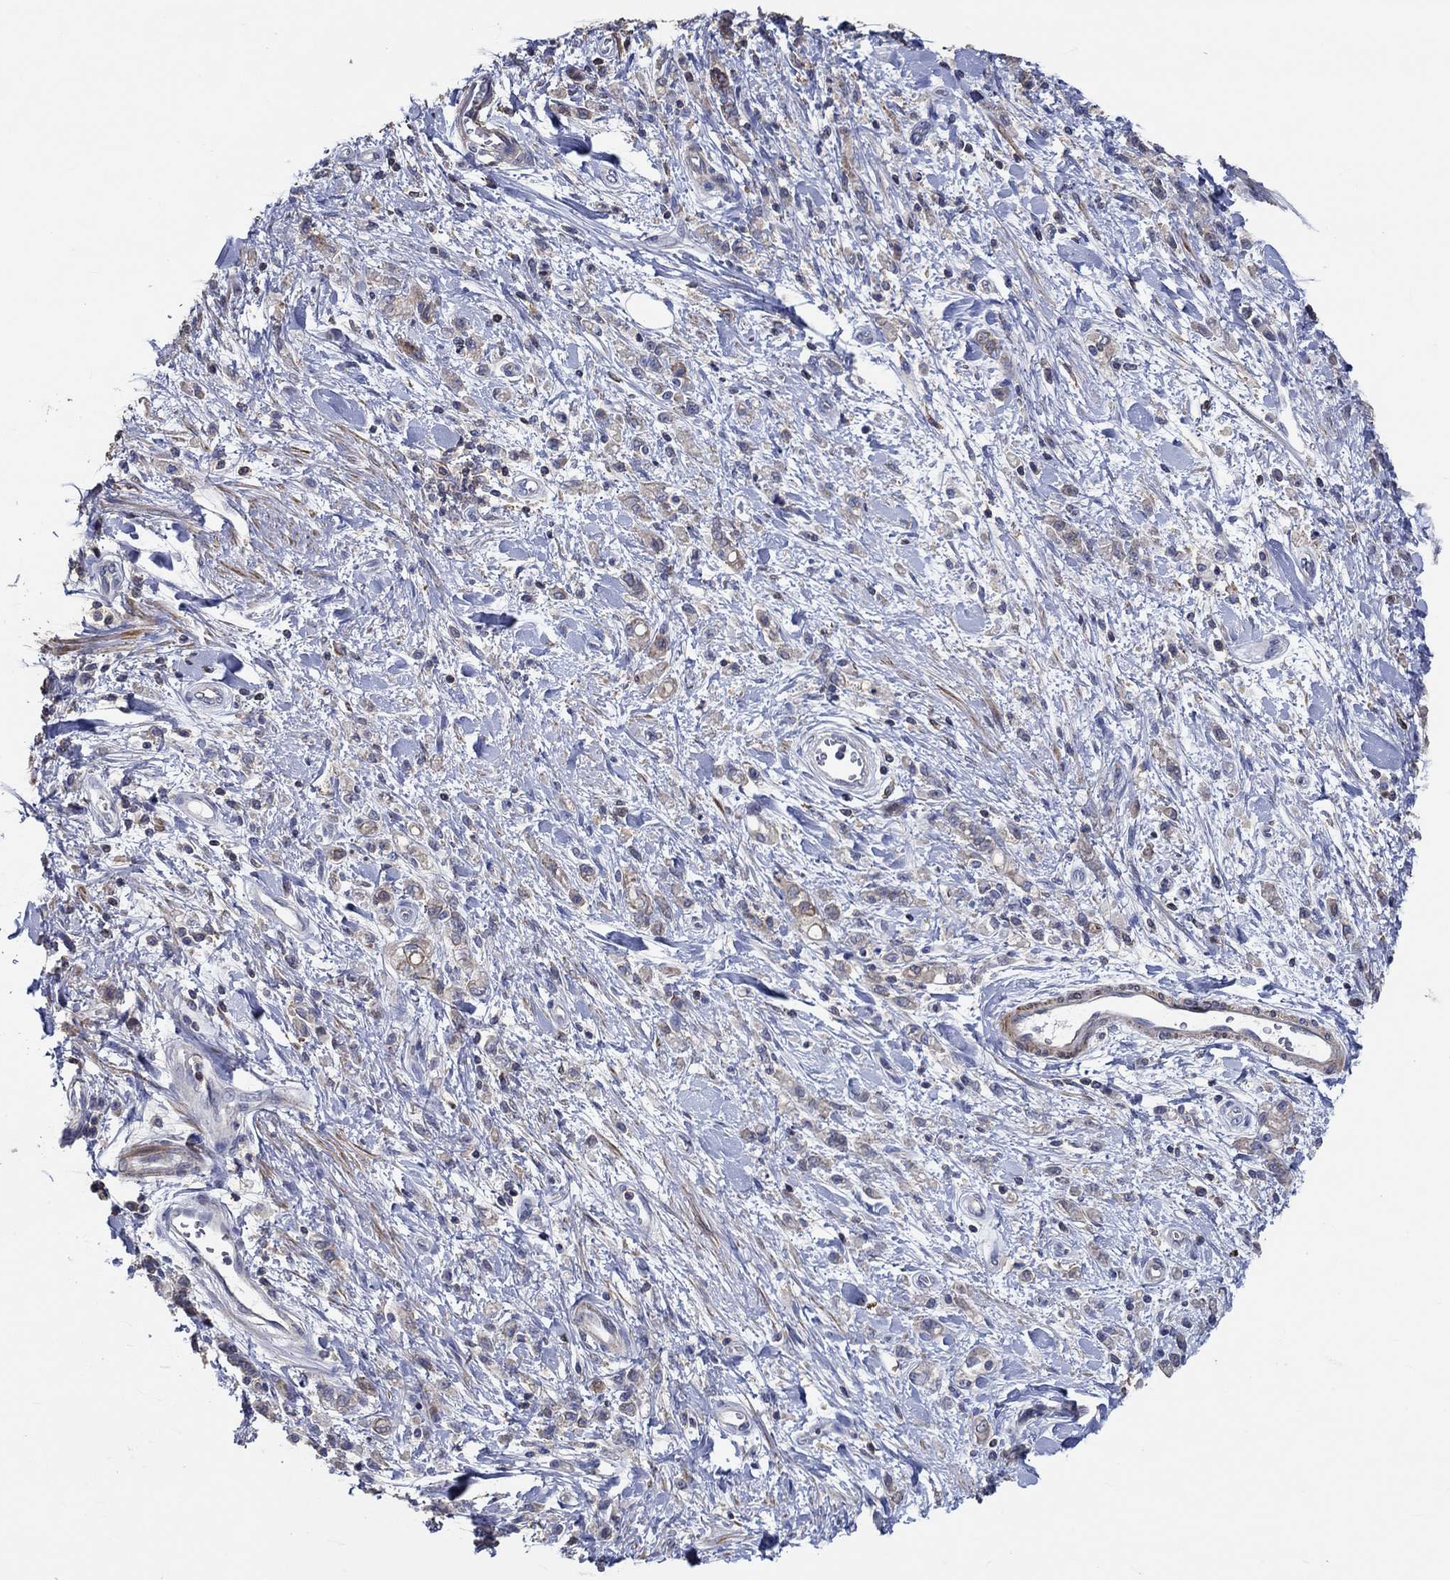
{"staining": {"intensity": "weak", "quantity": "<25%", "location": "cytoplasmic/membranous"}, "tissue": "stomach cancer", "cell_type": "Tumor cells", "image_type": "cancer", "snomed": [{"axis": "morphology", "description": "Adenocarcinoma, NOS"}, {"axis": "topography", "description": "Stomach"}], "caption": "This photomicrograph is of adenocarcinoma (stomach) stained with immunohistochemistry (IHC) to label a protein in brown with the nuclei are counter-stained blue. There is no staining in tumor cells.", "gene": "TNFAIP8L3", "patient": {"sex": "male", "age": 77}}